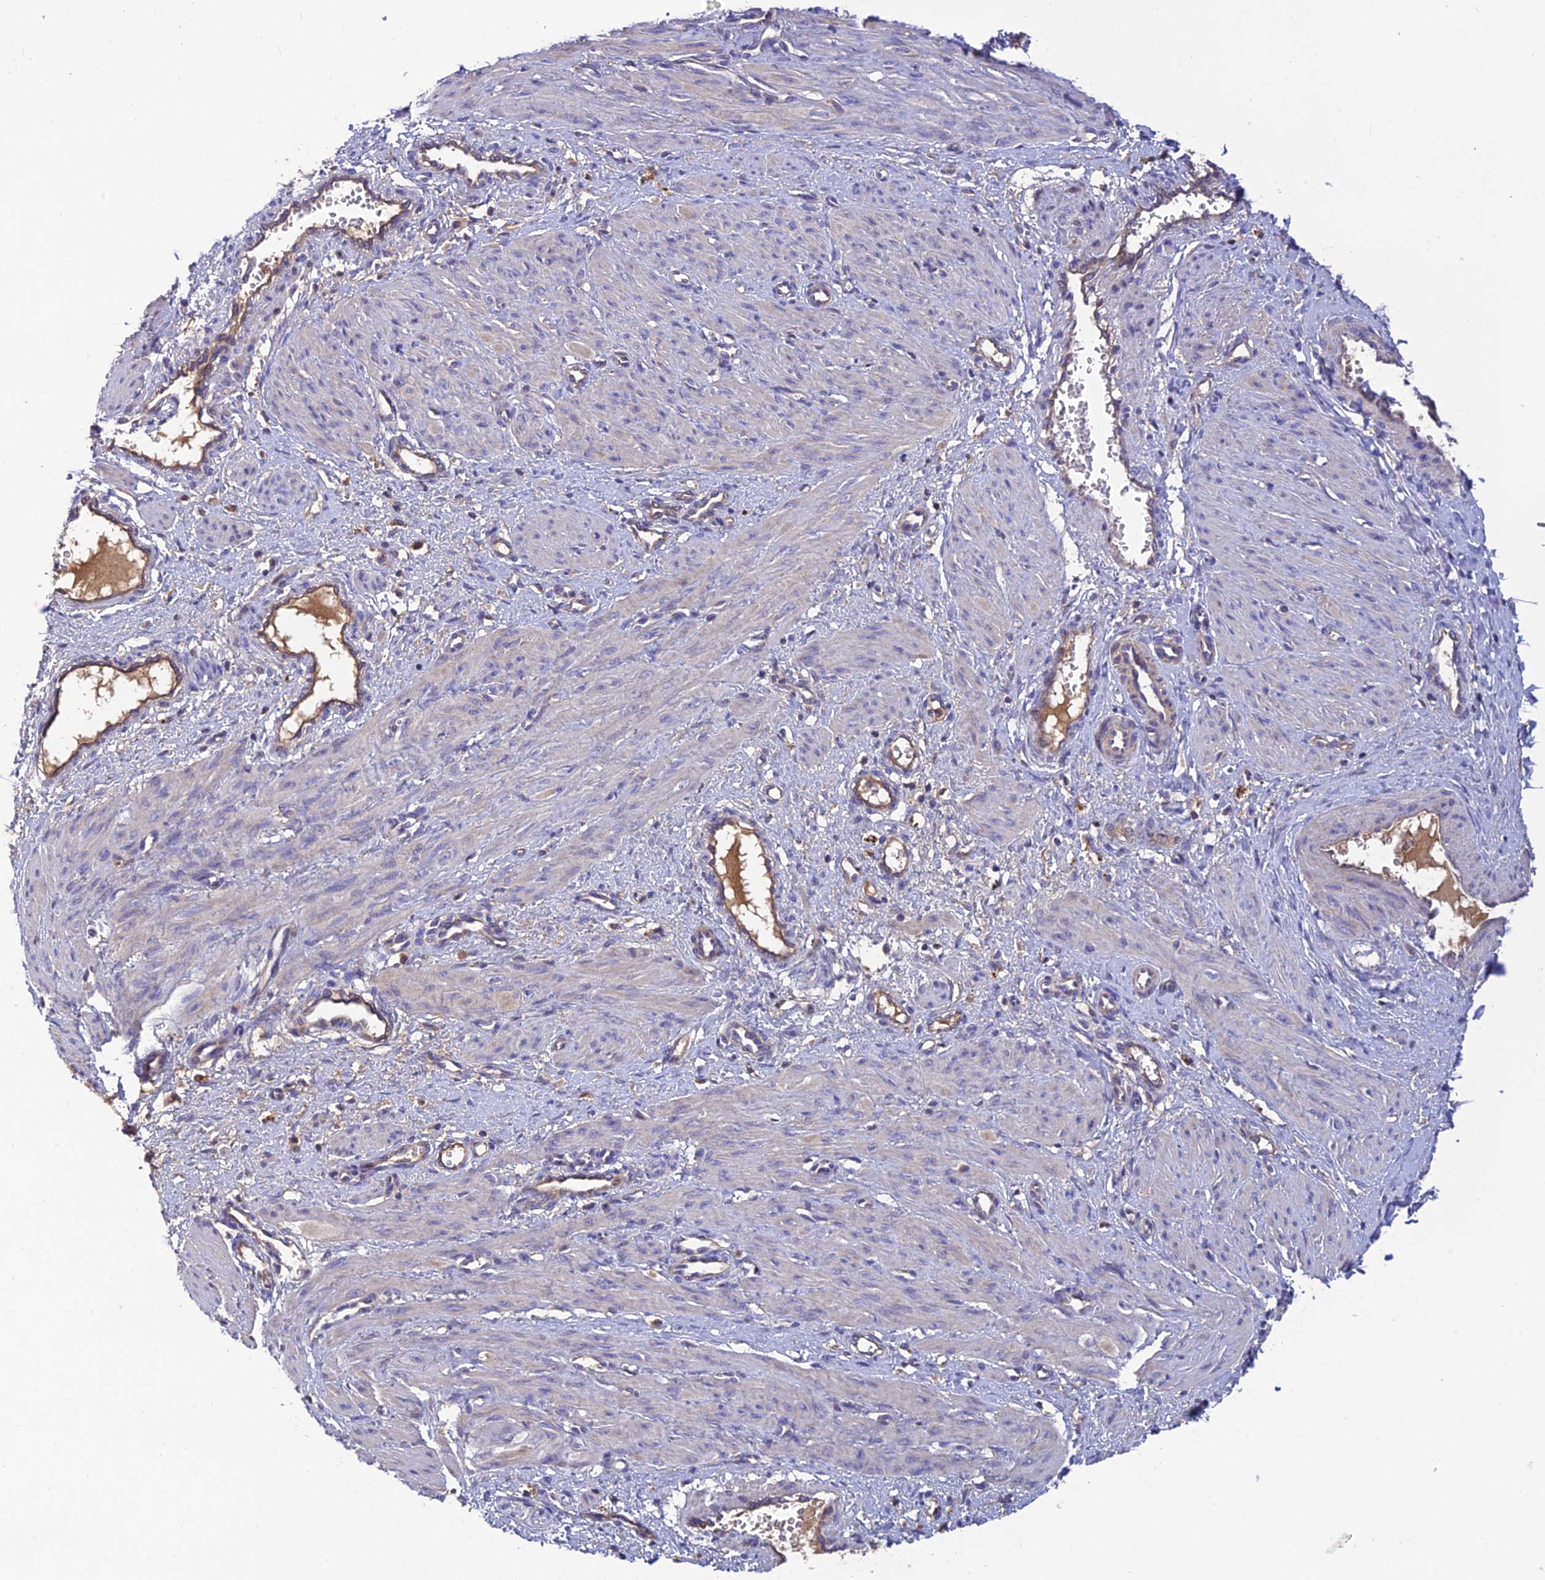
{"staining": {"intensity": "negative", "quantity": "none", "location": "none"}, "tissue": "smooth muscle", "cell_type": "Smooth muscle cells", "image_type": "normal", "snomed": [{"axis": "morphology", "description": "Normal tissue, NOS"}, {"axis": "topography", "description": "Endometrium"}], "caption": "IHC of benign human smooth muscle exhibits no positivity in smooth muscle cells. The staining was performed using DAB (3,3'-diaminobenzidine) to visualize the protein expression in brown, while the nuclei were stained in blue with hematoxylin (Magnification: 20x).", "gene": "PZP", "patient": {"sex": "female", "age": 33}}